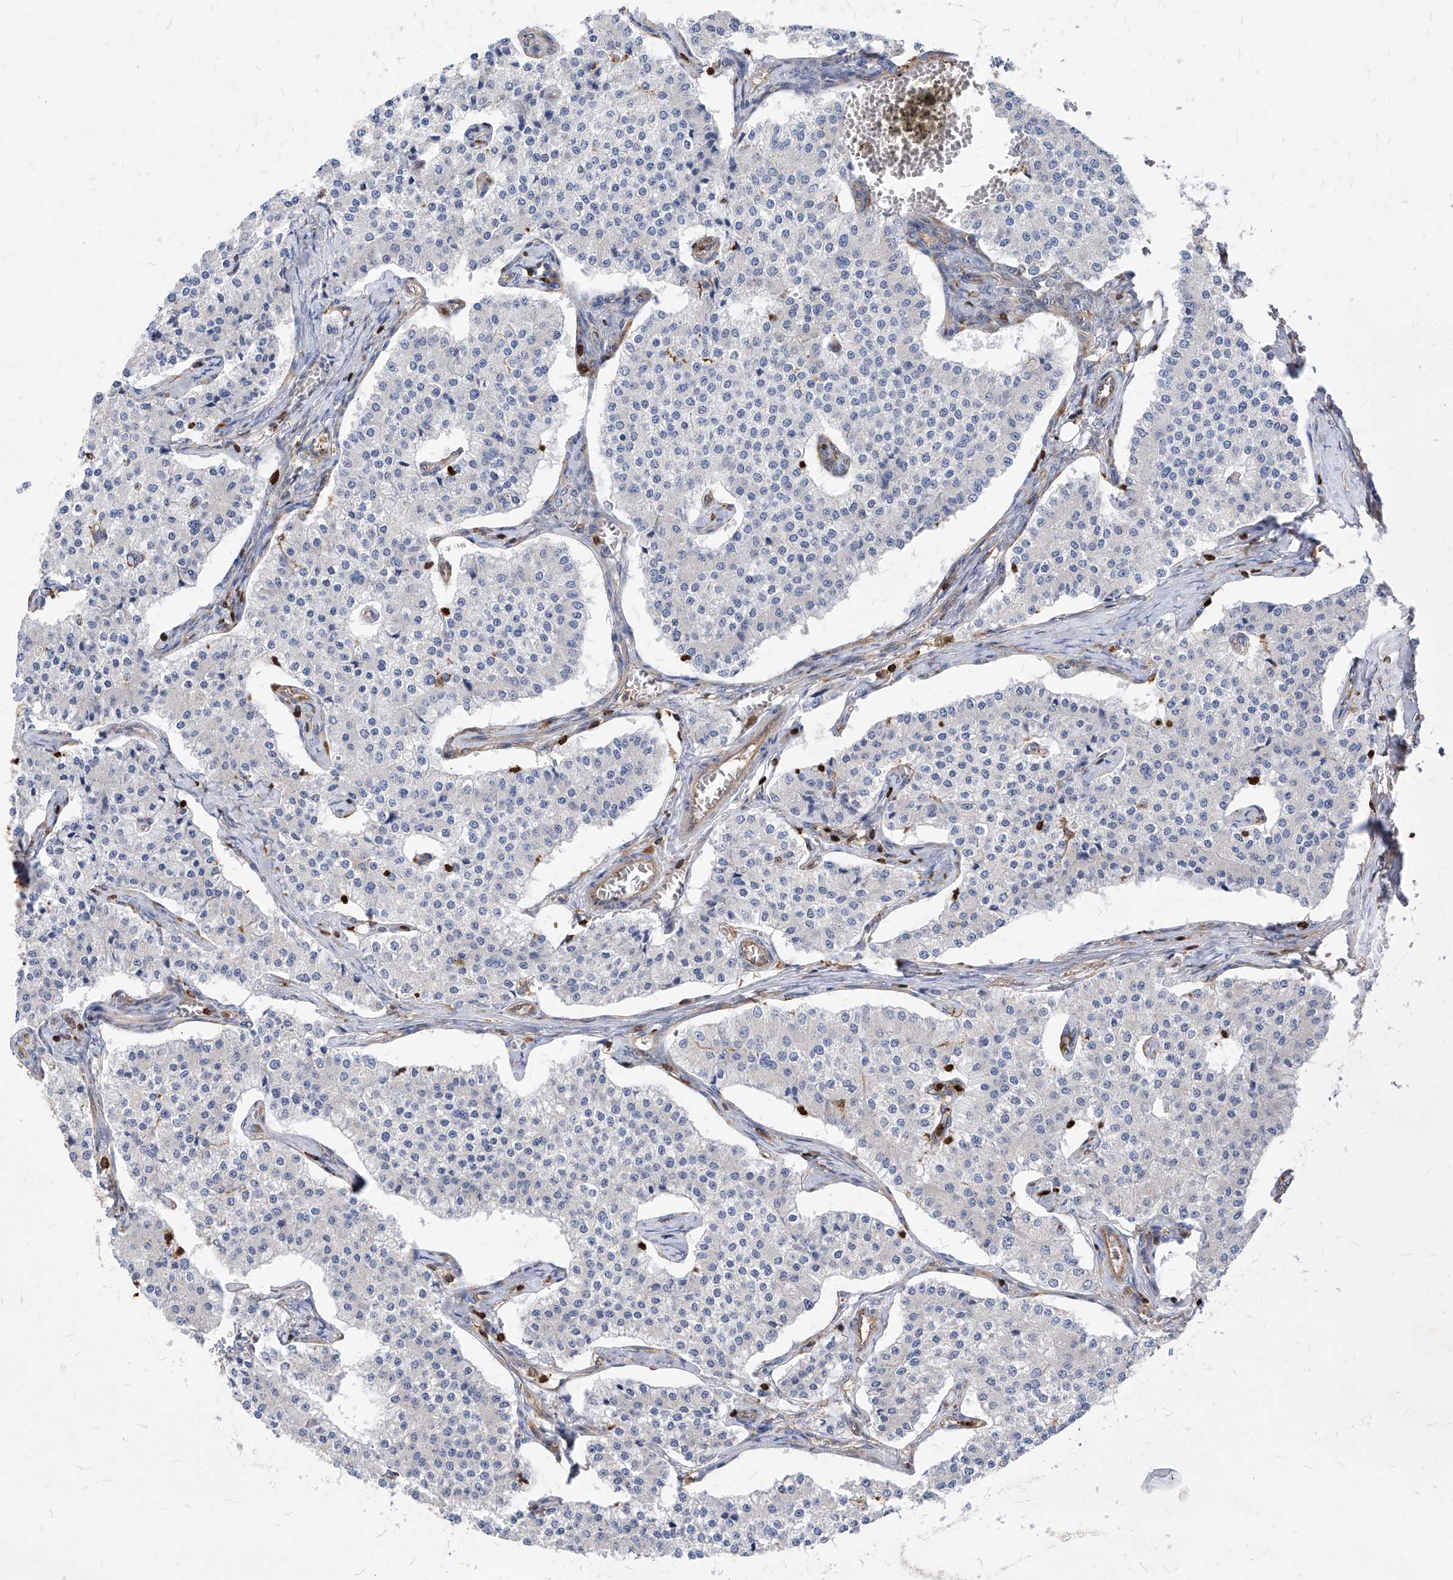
{"staining": {"intensity": "negative", "quantity": "none", "location": "none"}, "tissue": "carcinoid", "cell_type": "Tumor cells", "image_type": "cancer", "snomed": [{"axis": "morphology", "description": "Carcinoid, malignant, NOS"}, {"axis": "topography", "description": "Colon"}], "caption": "Tumor cells show no significant expression in carcinoid. Nuclei are stained in blue.", "gene": "ABRACL", "patient": {"sex": "female", "age": 52}}